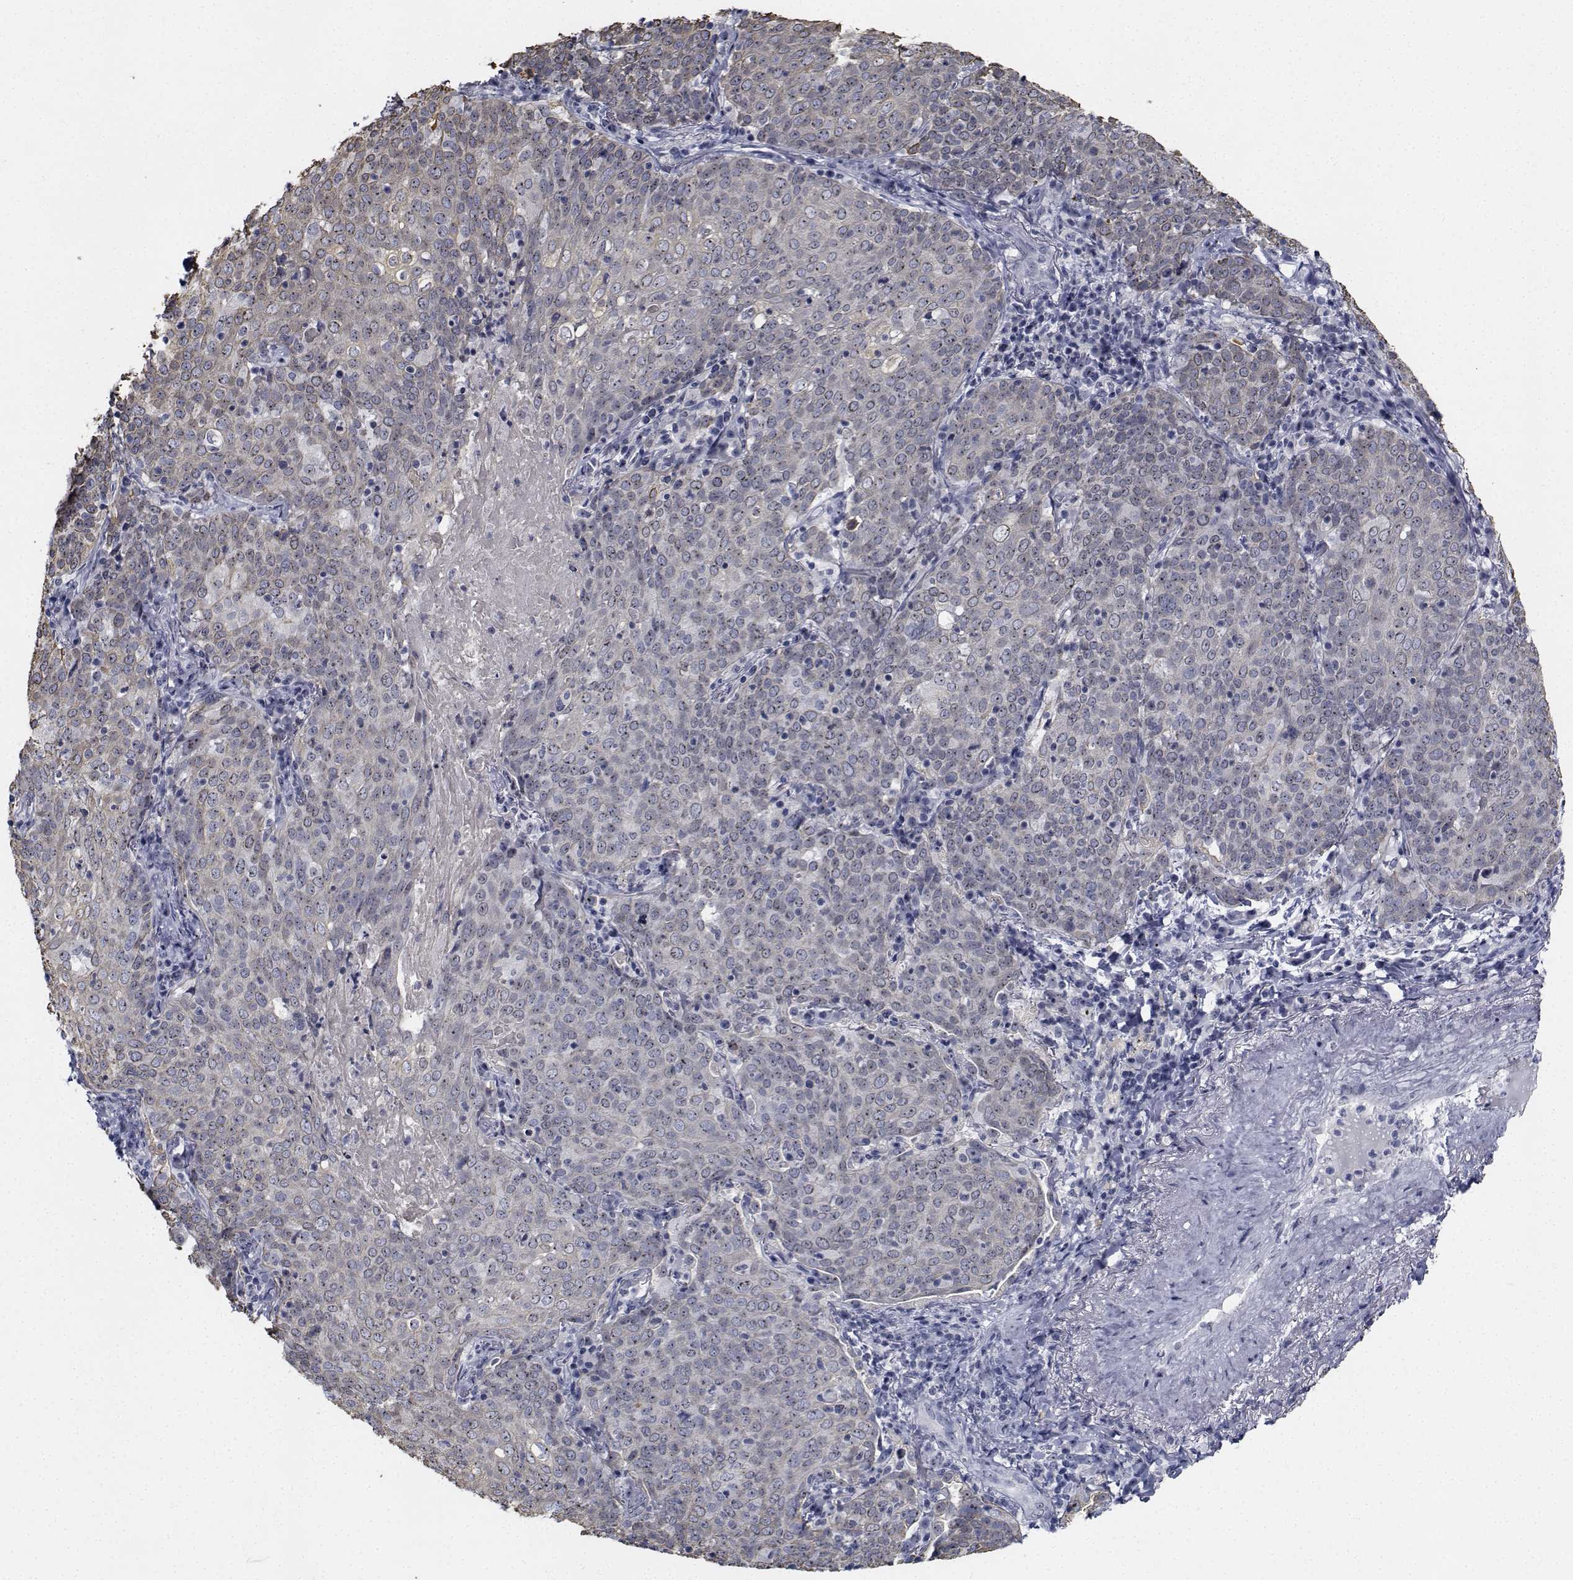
{"staining": {"intensity": "negative", "quantity": "none", "location": "none"}, "tissue": "lung cancer", "cell_type": "Tumor cells", "image_type": "cancer", "snomed": [{"axis": "morphology", "description": "Squamous cell carcinoma, NOS"}, {"axis": "topography", "description": "Lung"}], "caption": "An immunohistochemistry (IHC) photomicrograph of lung cancer is shown. There is no staining in tumor cells of lung cancer.", "gene": "NVL", "patient": {"sex": "male", "age": 82}}